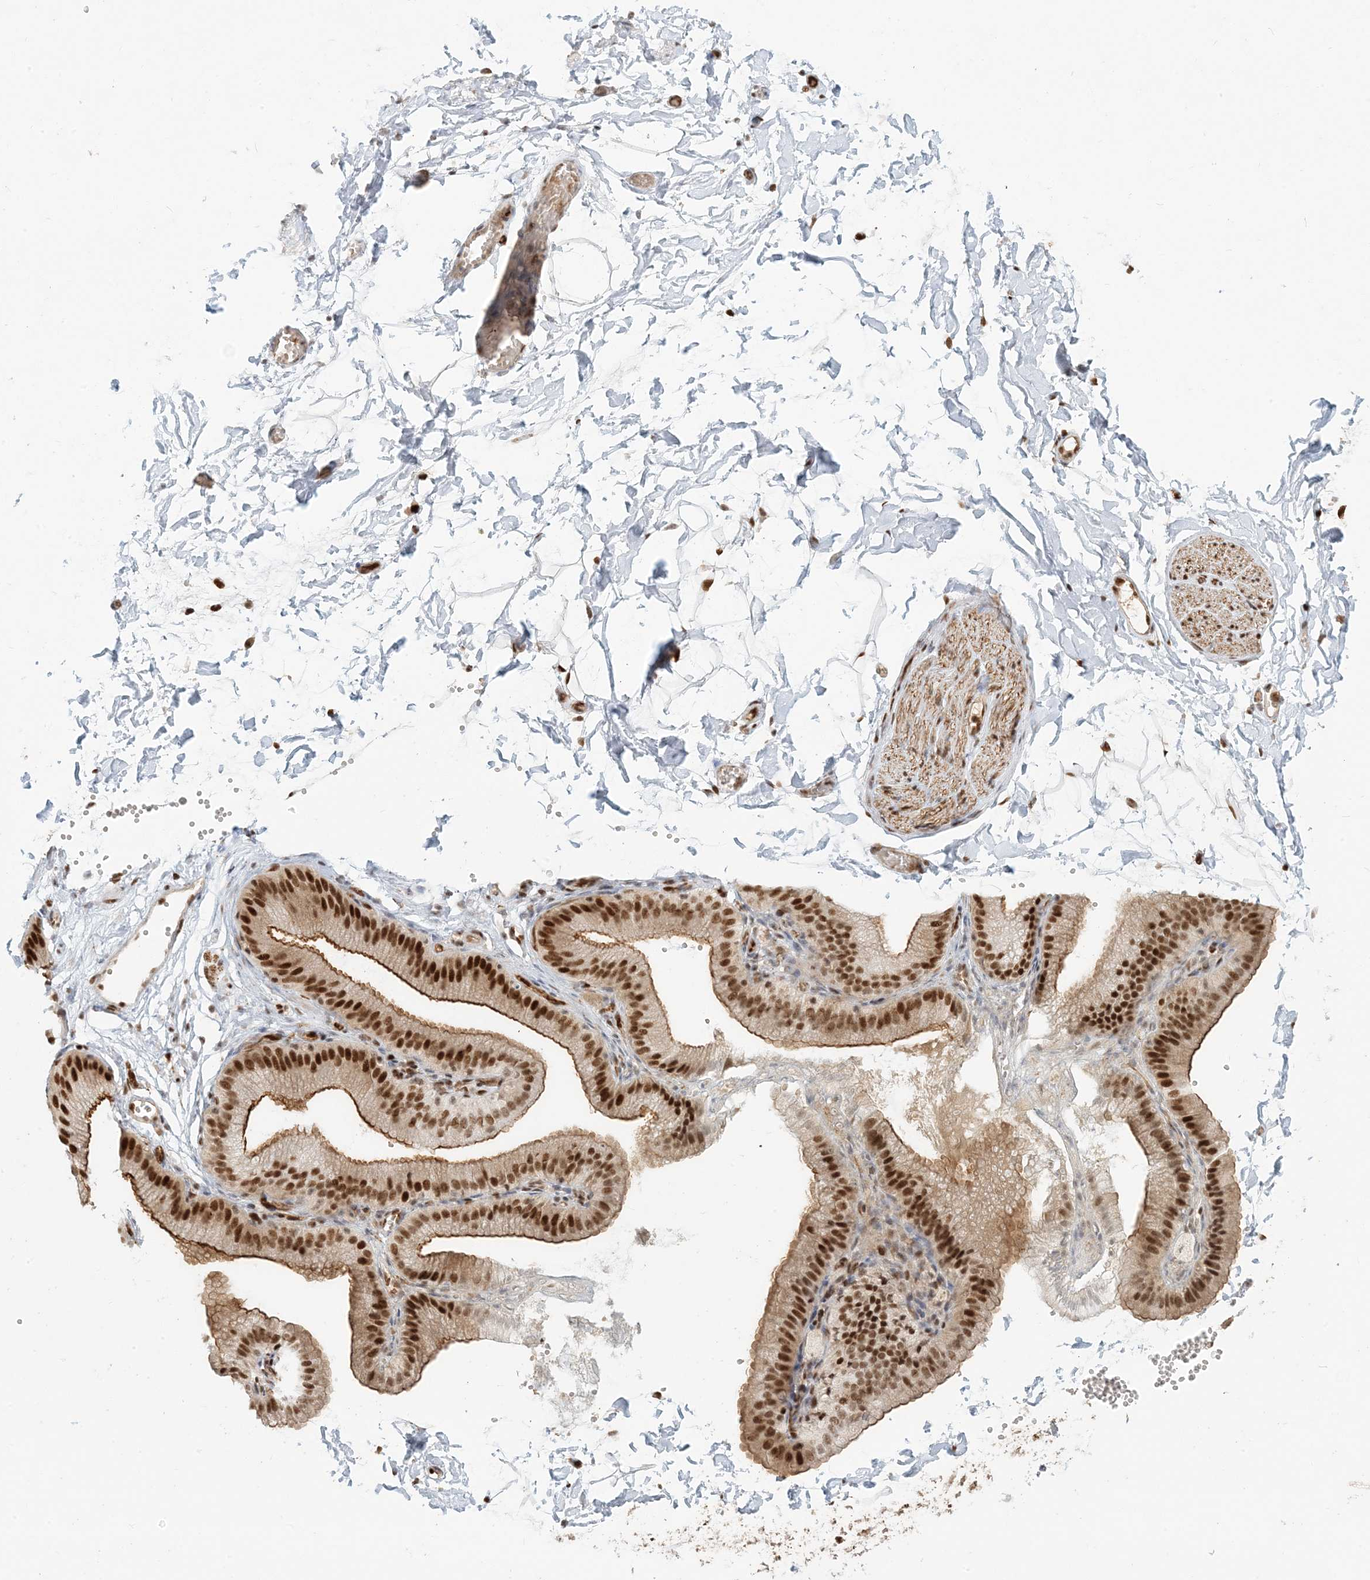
{"staining": {"intensity": "strong", "quantity": ">75%", "location": "nuclear"}, "tissue": "adipose tissue", "cell_type": "Adipocytes", "image_type": "normal", "snomed": [{"axis": "morphology", "description": "Normal tissue, NOS"}, {"axis": "topography", "description": "Gallbladder"}, {"axis": "topography", "description": "Peripheral nerve tissue"}], "caption": "DAB immunohistochemical staining of unremarkable human adipose tissue displays strong nuclear protein positivity in about >75% of adipocytes.", "gene": "CKS1B", "patient": {"sex": "male", "age": 38}}